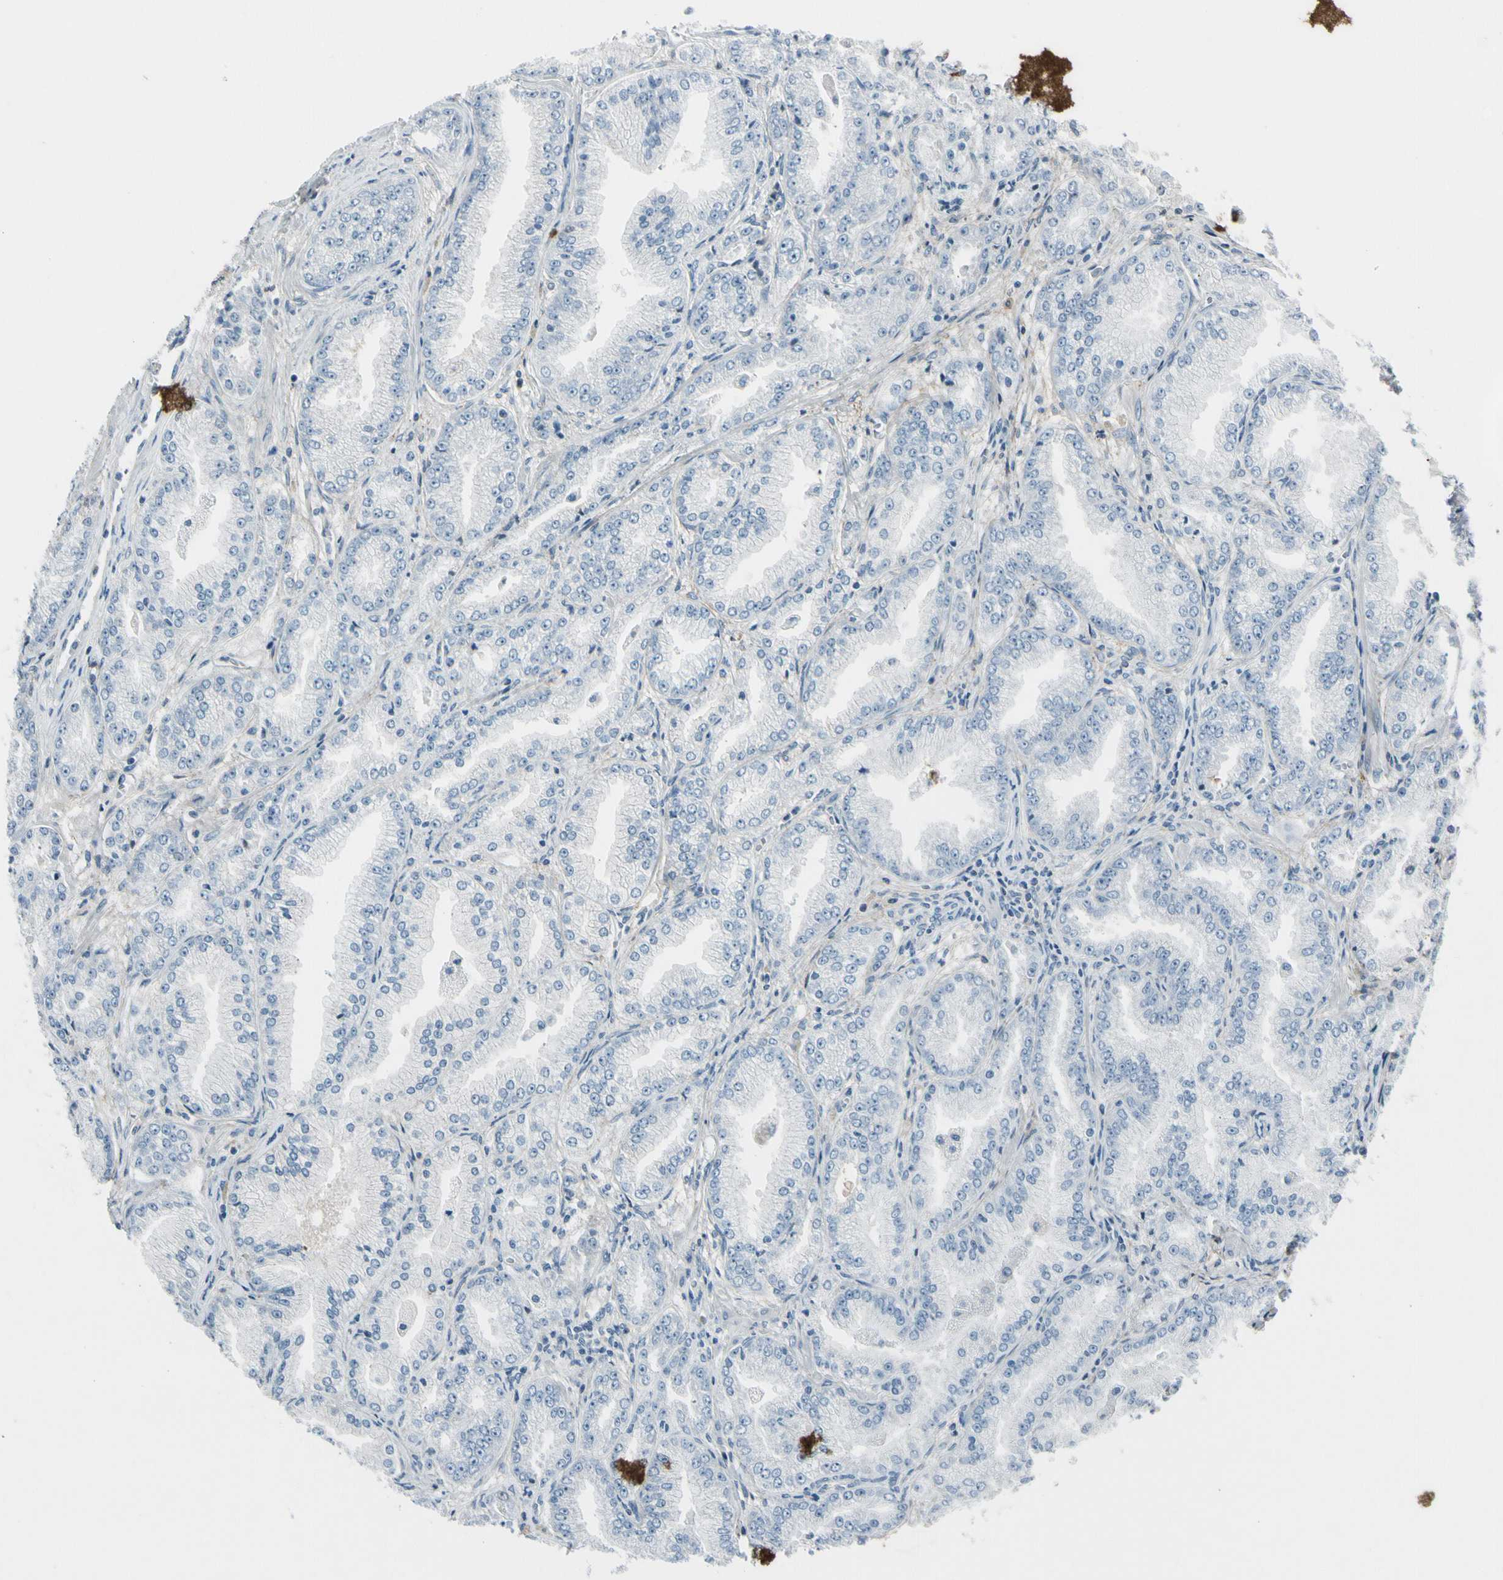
{"staining": {"intensity": "negative", "quantity": "none", "location": "none"}, "tissue": "prostate cancer", "cell_type": "Tumor cells", "image_type": "cancer", "snomed": [{"axis": "morphology", "description": "Adenocarcinoma, High grade"}, {"axis": "topography", "description": "Prostate"}], "caption": "Tumor cells show no significant protein expression in adenocarcinoma (high-grade) (prostate).", "gene": "PDPN", "patient": {"sex": "male", "age": 61}}